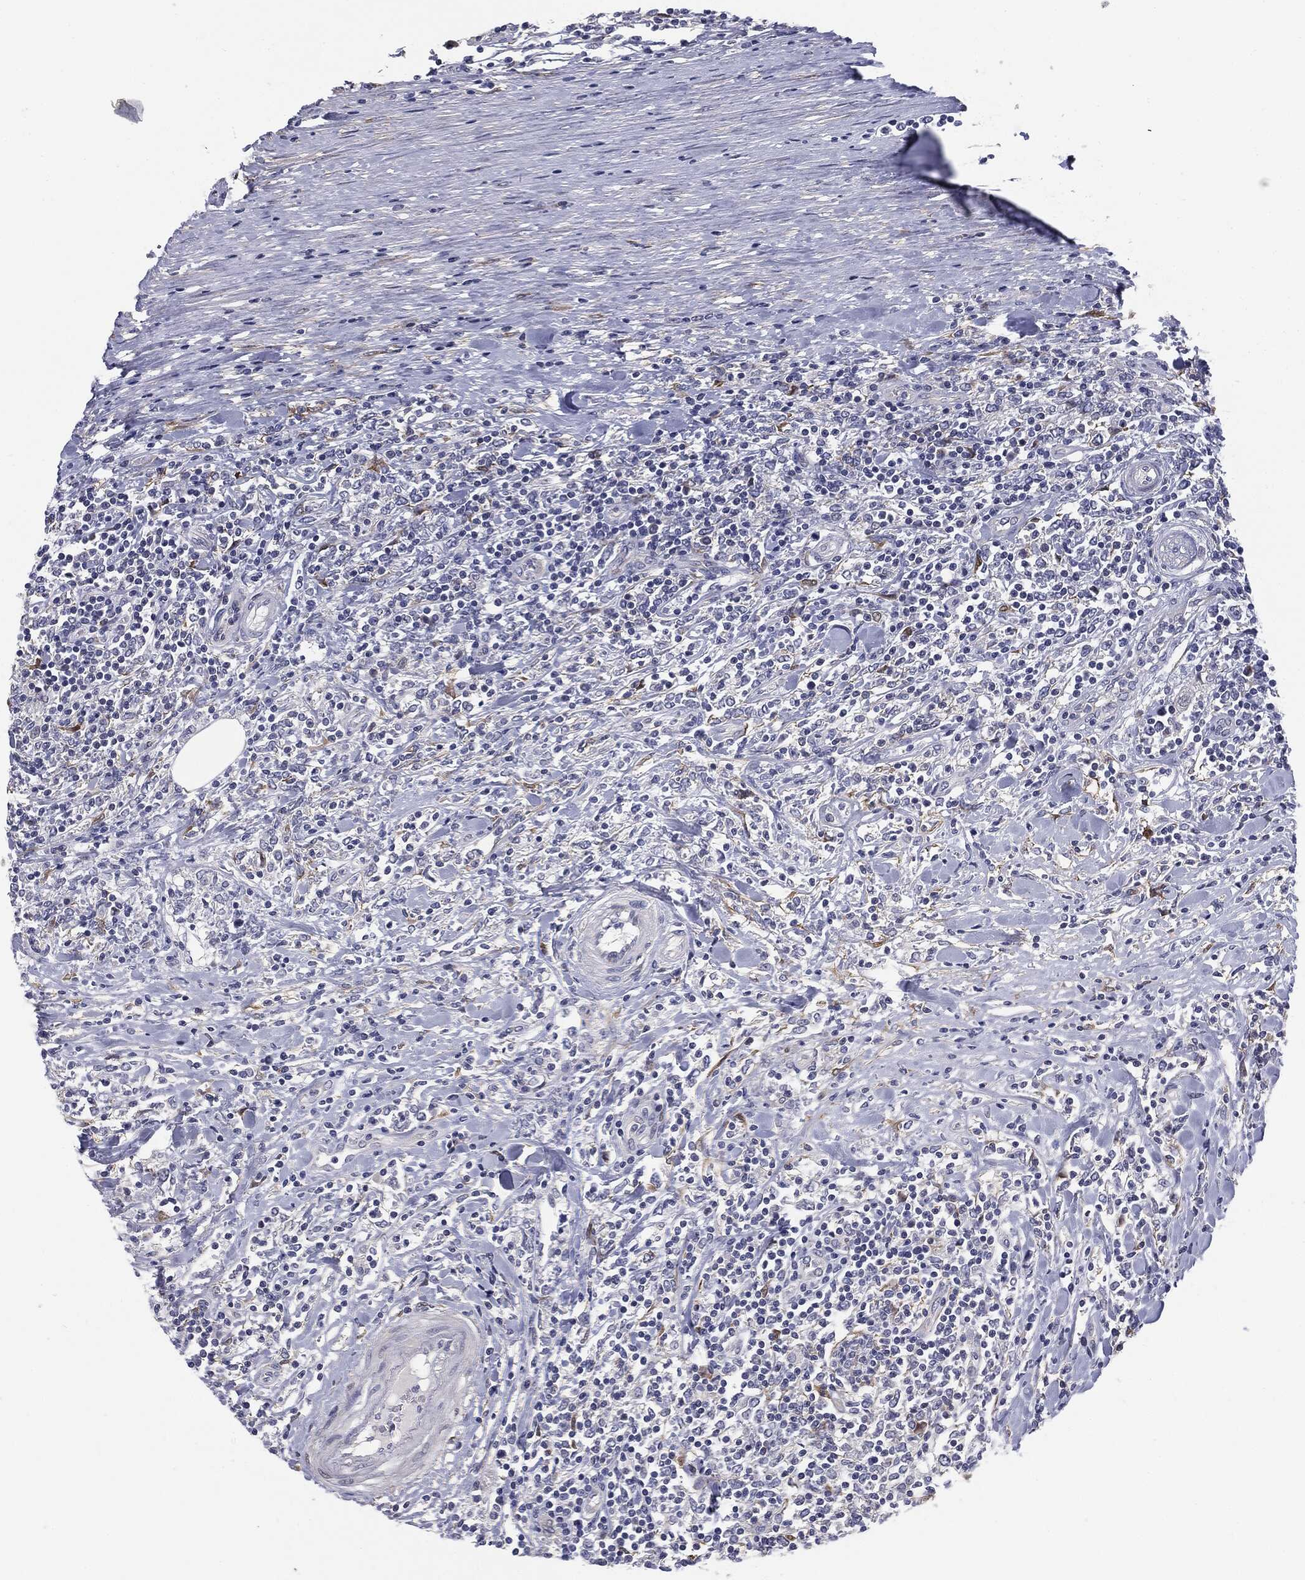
{"staining": {"intensity": "negative", "quantity": "none", "location": "none"}, "tissue": "lymphoma", "cell_type": "Tumor cells", "image_type": "cancer", "snomed": [{"axis": "morphology", "description": "Malignant lymphoma, non-Hodgkin's type, High grade"}, {"axis": "topography", "description": "Lymph node"}], "caption": "Immunohistochemical staining of lymphoma exhibits no significant positivity in tumor cells.", "gene": "KRT5", "patient": {"sex": "female", "age": 84}}